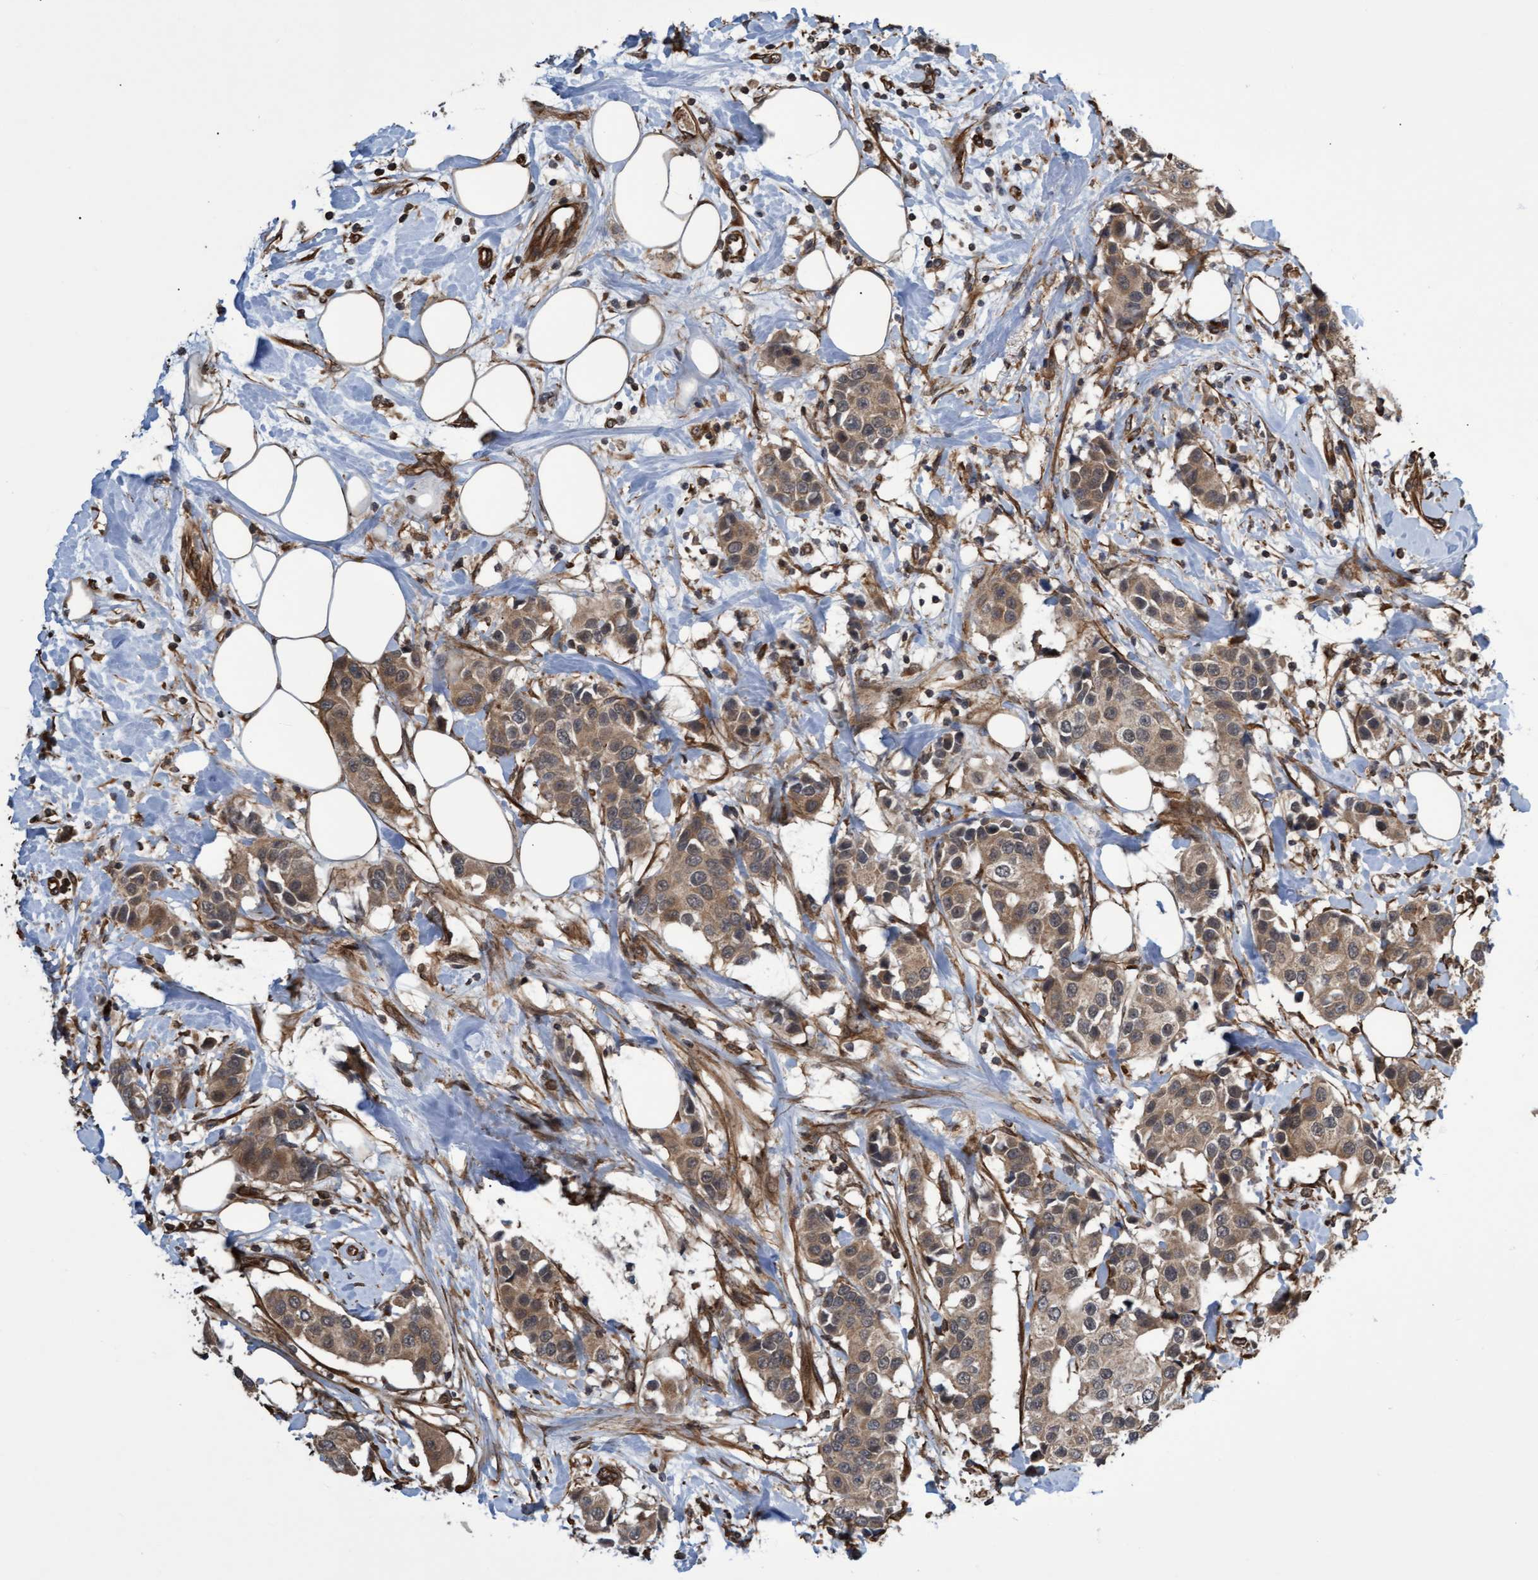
{"staining": {"intensity": "moderate", "quantity": ">75%", "location": "cytoplasmic/membranous"}, "tissue": "breast cancer", "cell_type": "Tumor cells", "image_type": "cancer", "snomed": [{"axis": "morphology", "description": "Normal tissue, NOS"}, {"axis": "morphology", "description": "Duct carcinoma"}, {"axis": "topography", "description": "Breast"}], "caption": "The photomicrograph exhibits staining of infiltrating ductal carcinoma (breast), revealing moderate cytoplasmic/membranous protein expression (brown color) within tumor cells. The protein is stained brown, and the nuclei are stained in blue (DAB (3,3'-diaminobenzidine) IHC with brightfield microscopy, high magnification).", "gene": "TNFRSF10B", "patient": {"sex": "female", "age": 39}}